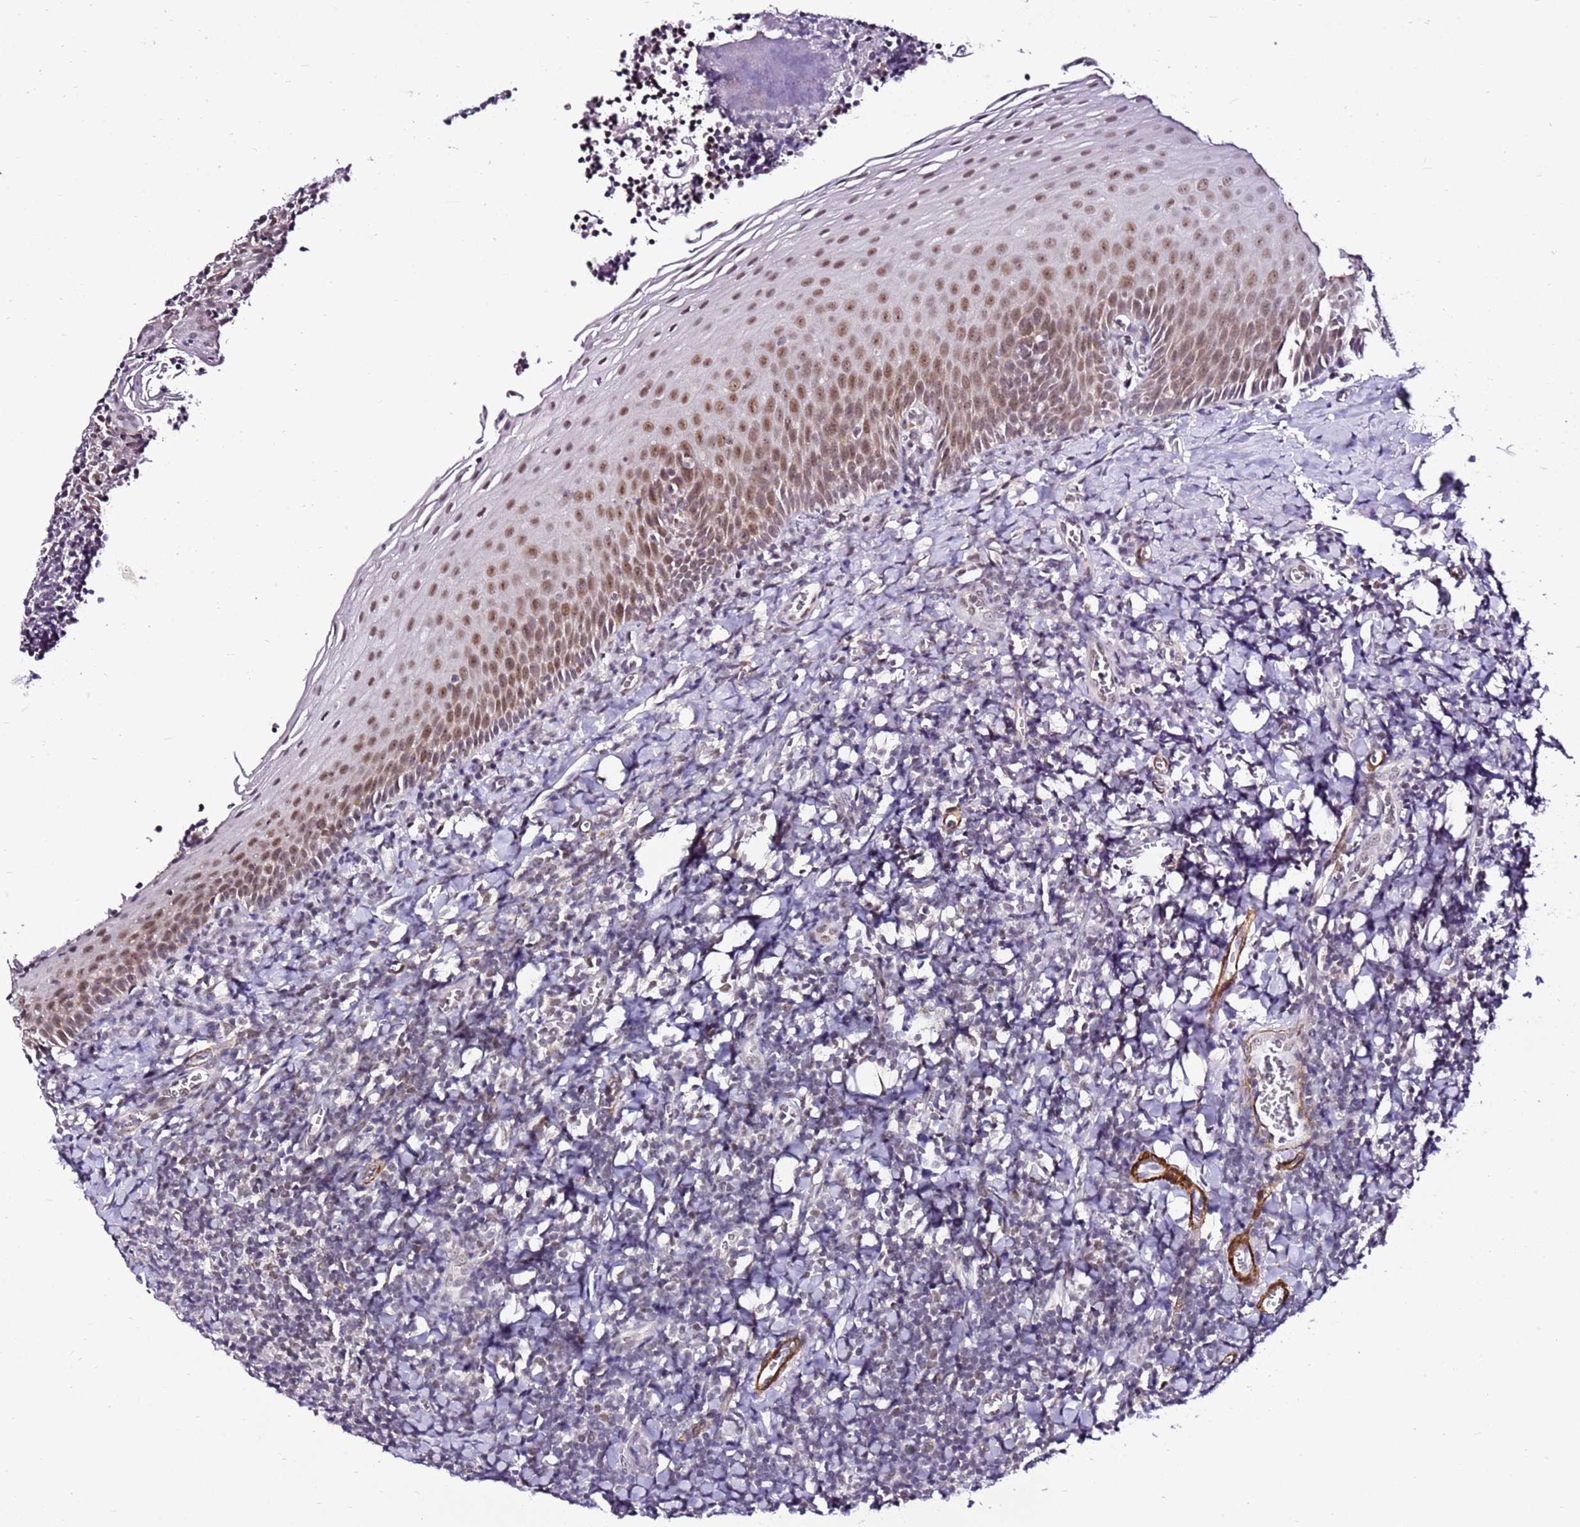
{"staining": {"intensity": "negative", "quantity": "none", "location": "none"}, "tissue": "tonsil", "cell_type": "Germinal center cells", "image_type": "normal", "snomed": [{"axis": "morphology", "description": "Normal tissue, NOS"}, {"axis": "topography", "description": "Tonsil"}], "caption": "High power microscopy histopathology image of an IHC photomicrograph of unremarkable tonsil, revealing no significant expression in germinal center cells.", "gene": "SMIM4", "patient": {"sex": "male", "age": 27}}